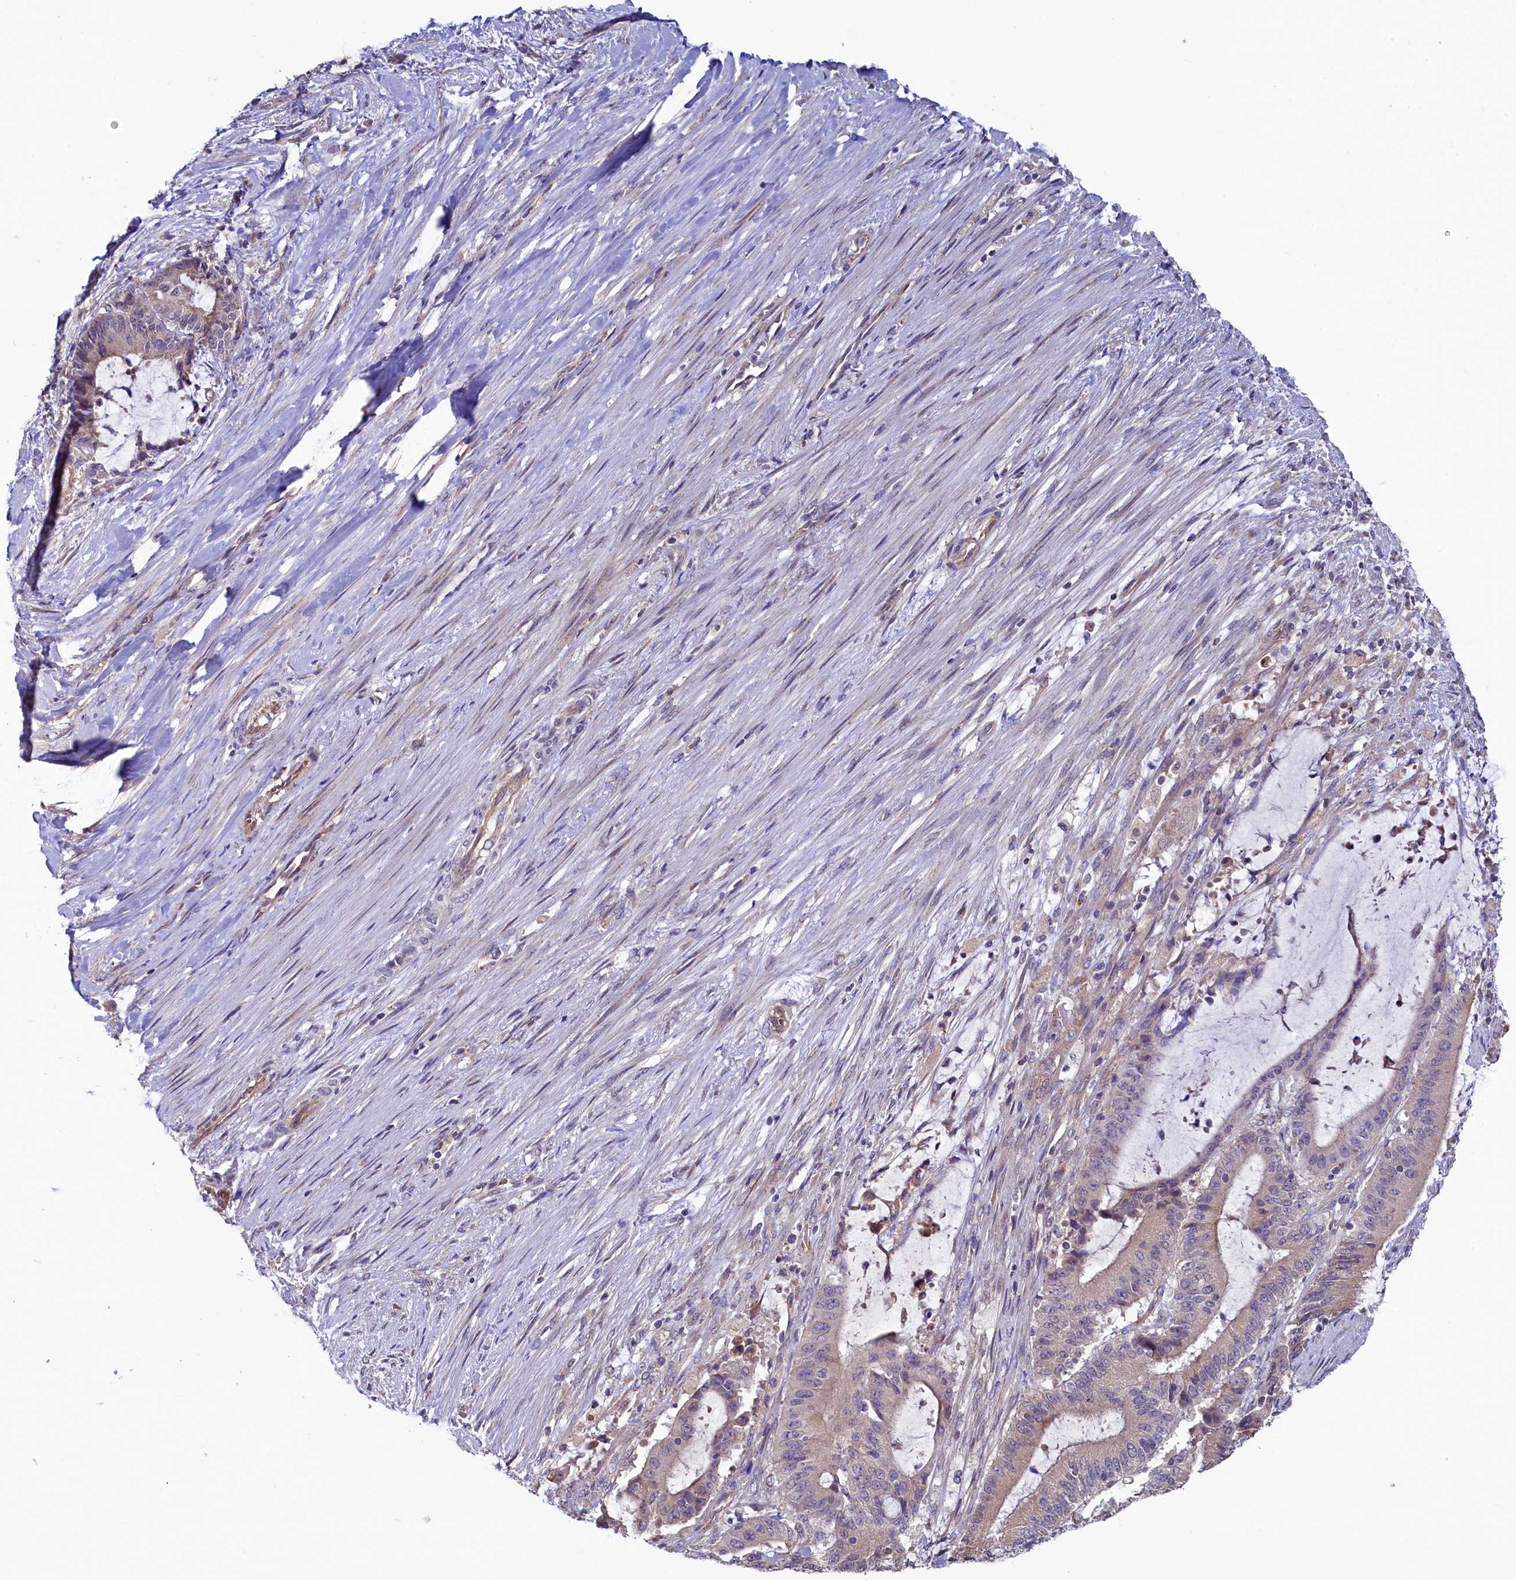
{"staining": {"intensity": "weak", "quantity": "25%-75%", "location": "cytoplasmic/membranous"}, "tissue": "liver cancer", "cell_type": "Tumor cells", "image_type": "cancer", "snomed": [{"axis": "morphology", "description": "Normal tissue, NOS"}, {"axis": "morphology", "description": "Cholangiocarcinoma"}, {"axis": "topography", "description": "Liver"}, {"axis": "topography", "description": "Peripheral nerve tissue"}], "caption": "Immunohistochemistry (IHC) photomicrograph of liver cancer (cholangiocarcinoma) stained for a protein (brown), which shows low levels of weak cytoplasmic/membranous positivity in about 25%-75% of tumor cells.", "gene": "SPATA2L", "patient": {"sex": "female", "age": 73}}